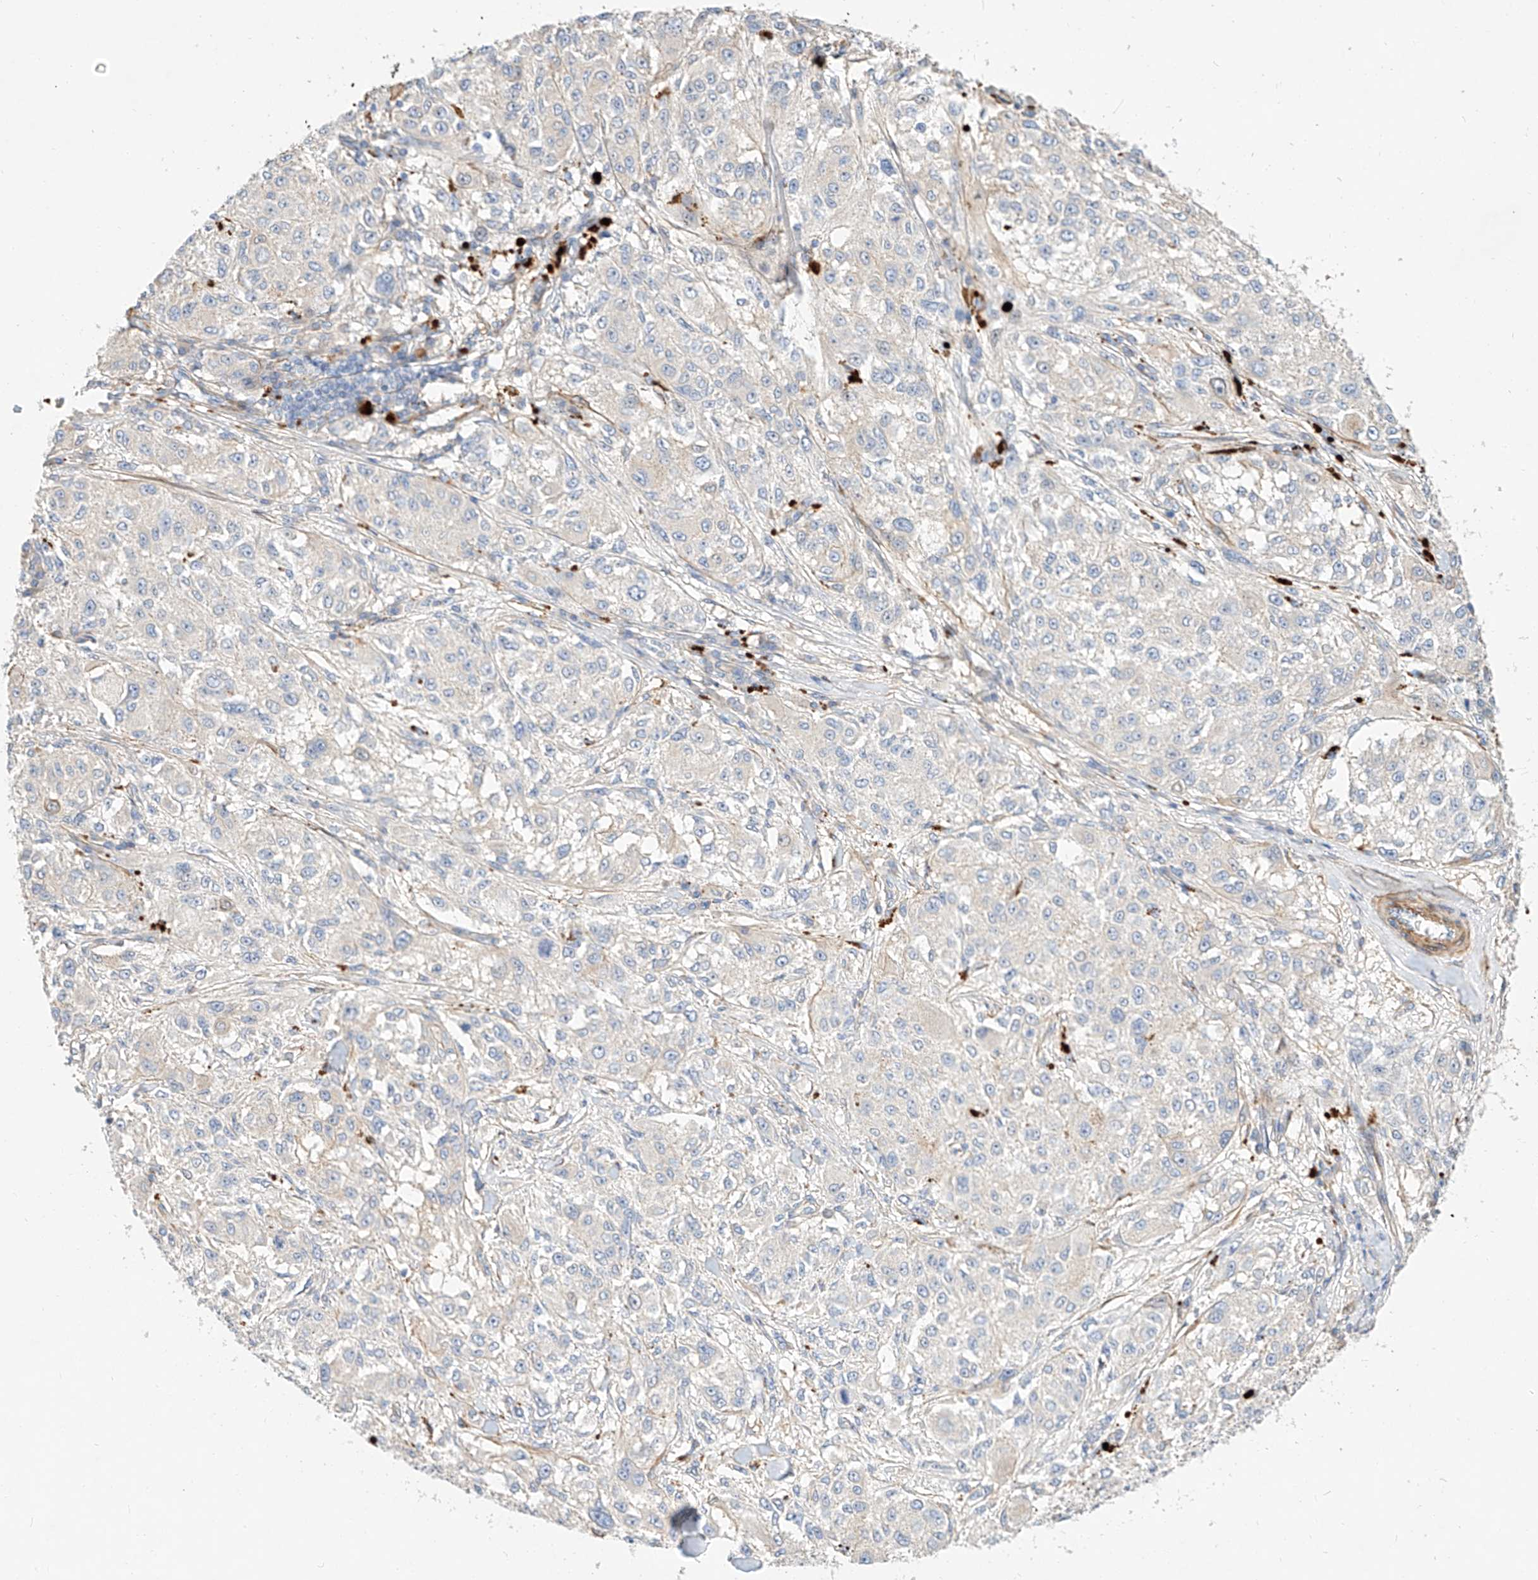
{"staining": {"intensity": "negative", "quantity": "none", "location": "none"}, "tissue": "melanoma", "cell_type": "Tumor cells", "image_type": "cancer", "snomed": [{"axis": "morphology", "description": "Necrosis, NOS"}, {"axis": "morphology", "description": "Malignant melanoma, NOS"}, {"axis": "topography", "description": "Skin"}], "caption": "DAB (3,3'-diaminobenzidine) immunohistochemical staining of human malignant melanoma exhibits no significant staining in tumor cells.", "gene": "KCNH5", "patient": {"sex": "female", "age": 87}}